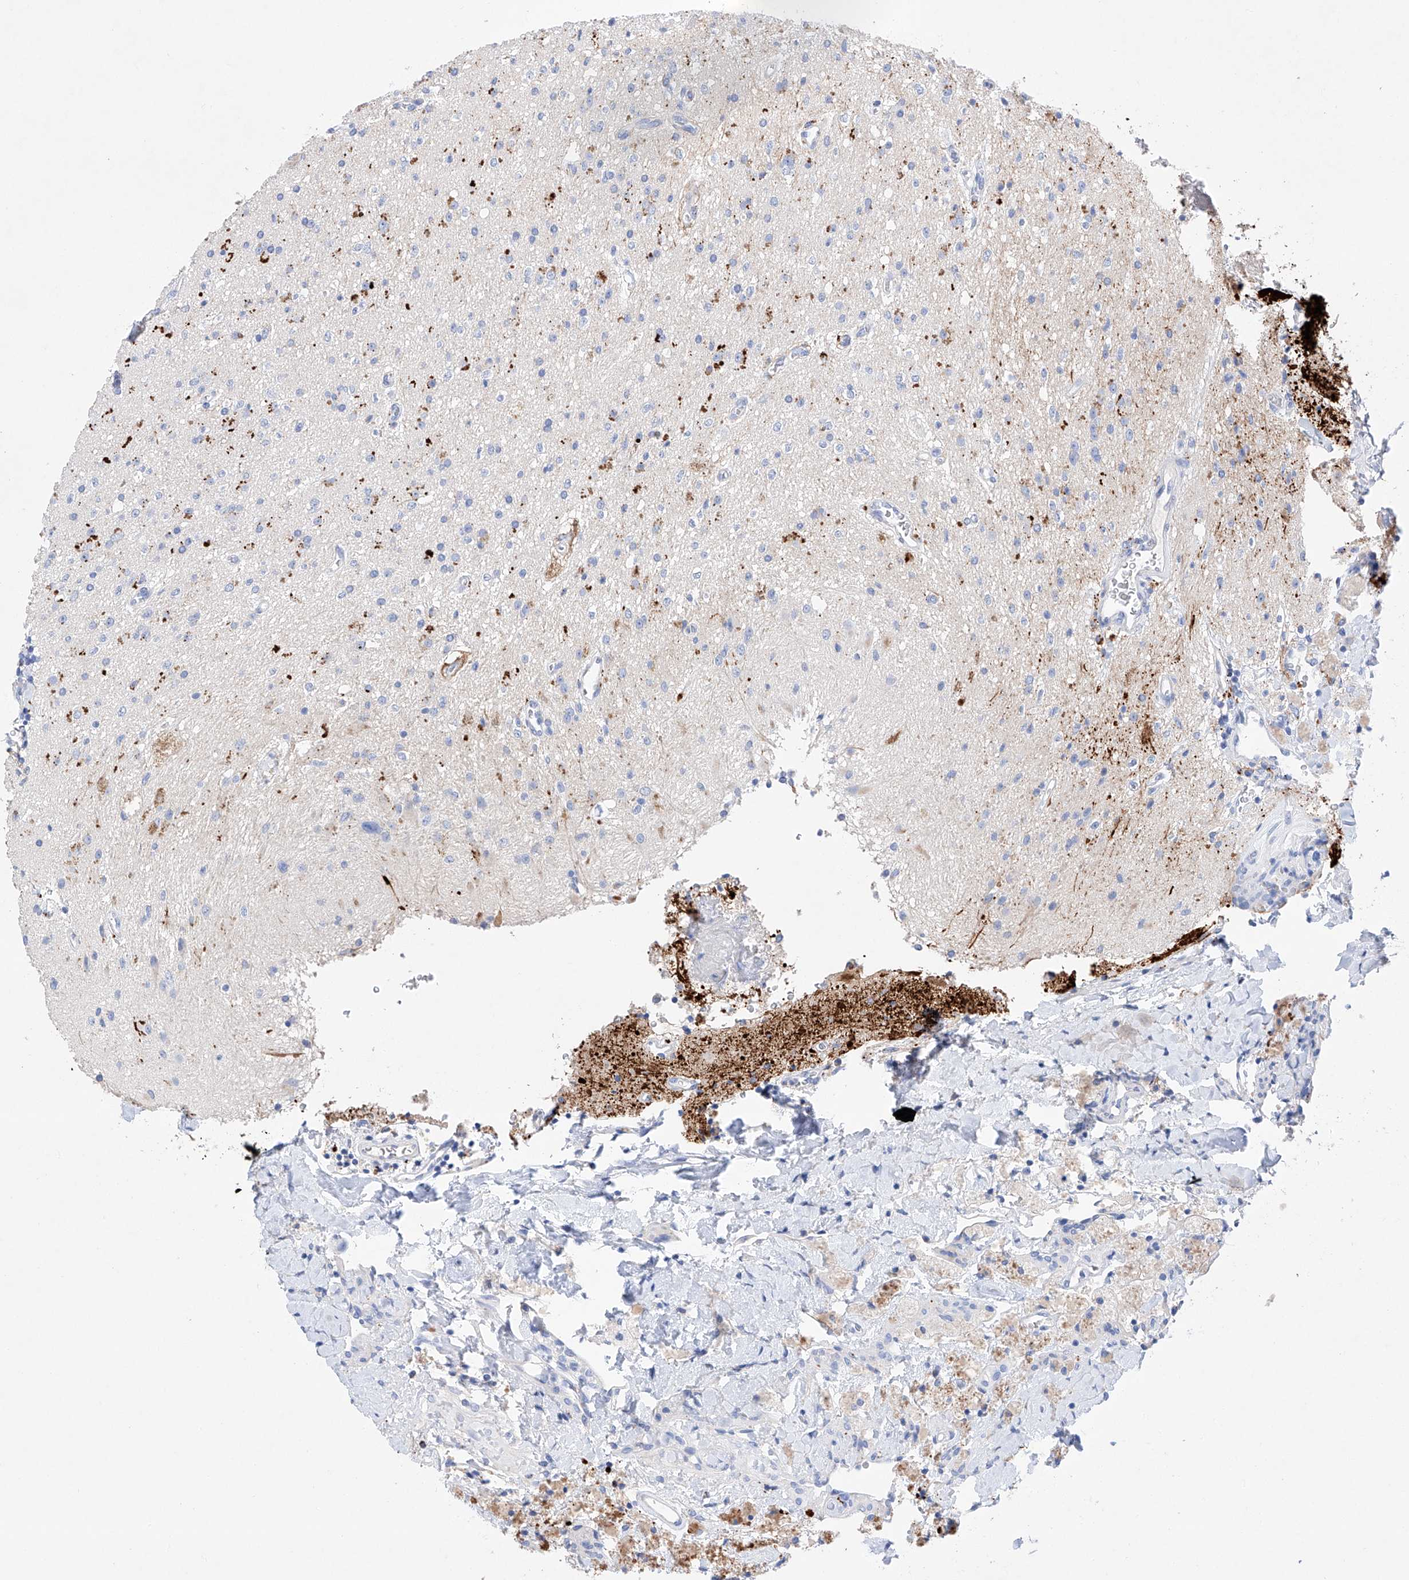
{"staining": {"intensity": "negative", "quantity": "none", "location": "none"}, "tissue": "glioma", "cell_type": "Tumor cells", "image_type": "cancer", "snomed": [{"axis": "morphology", "description": "Glioma, malignant, High grade"}, {"axis": "topography", "description": "Brain"}], "caption": "Immunohistochemistry (IHC) photomicrograph of neoplastic tissue: malignant high-grade glioma stained with DAB shows no significant protein staining in tumor cells.", "gene": "LURAP1", "patient": {"sex": "male", "age": 34}}